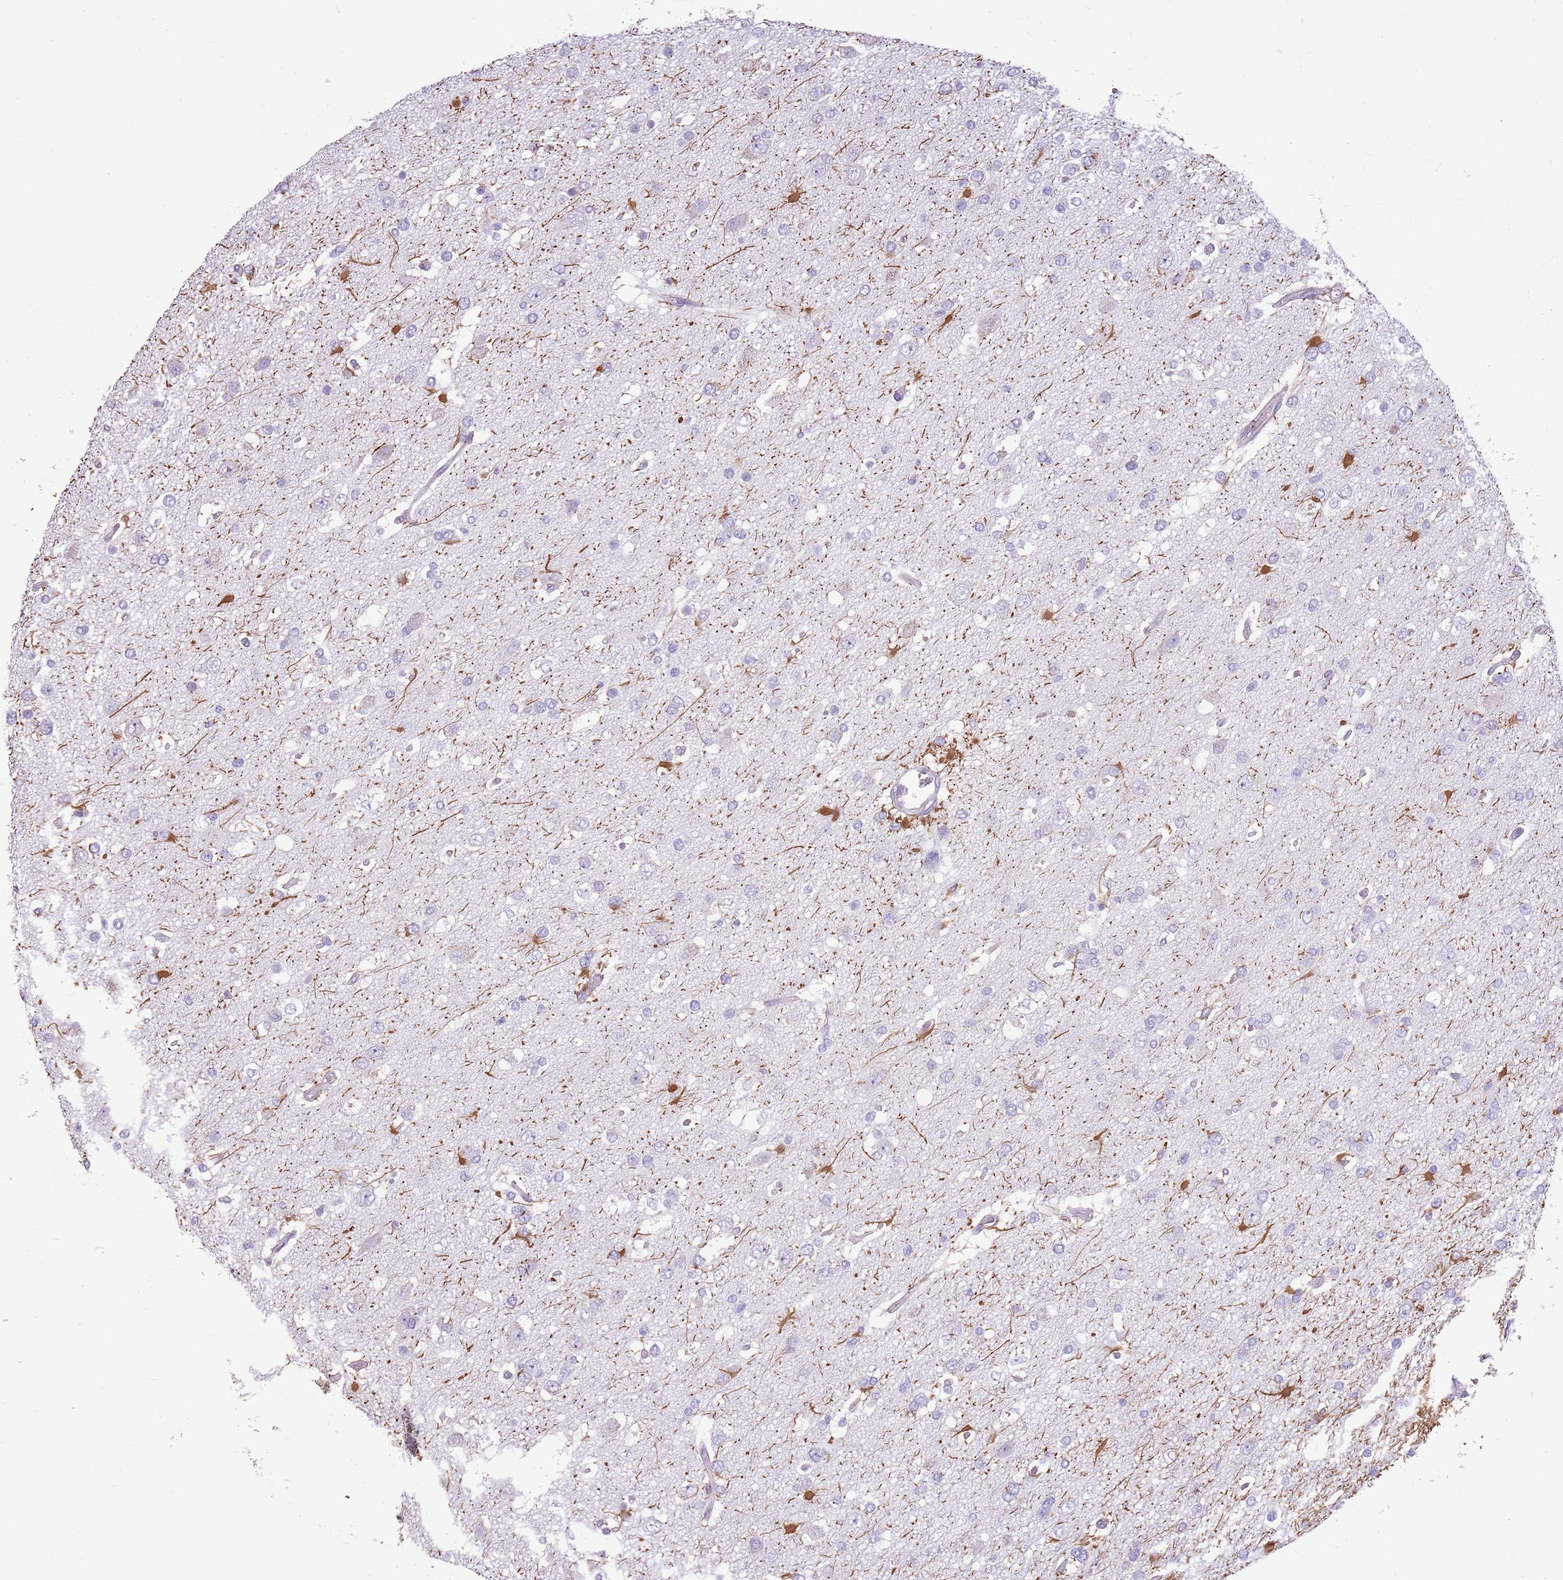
{"staining": {"intensity": "negative", "quantity": "none", "location": "none"}, "tissue": "glioma", "cell_type": "Tumor cells", "image_type": "cancer", "snomed": [{"axis": "morphology", "description": "Glioma, malignant, High grade"}, {"axis": "topography", "description": "Brain"}], "caption": "This histopathology image is of high-grade glioma (malignant) stained with immunohistochemistry (IHC) to label a protein in brown with the nuclei are counter-stained blue. There is no expression in tumor cells. (Immunohistochemistry (ihc), brightfield microscopy, high magnification).", "gene": "KCTD19", "patient": {"sex": "male", "age": 53}}